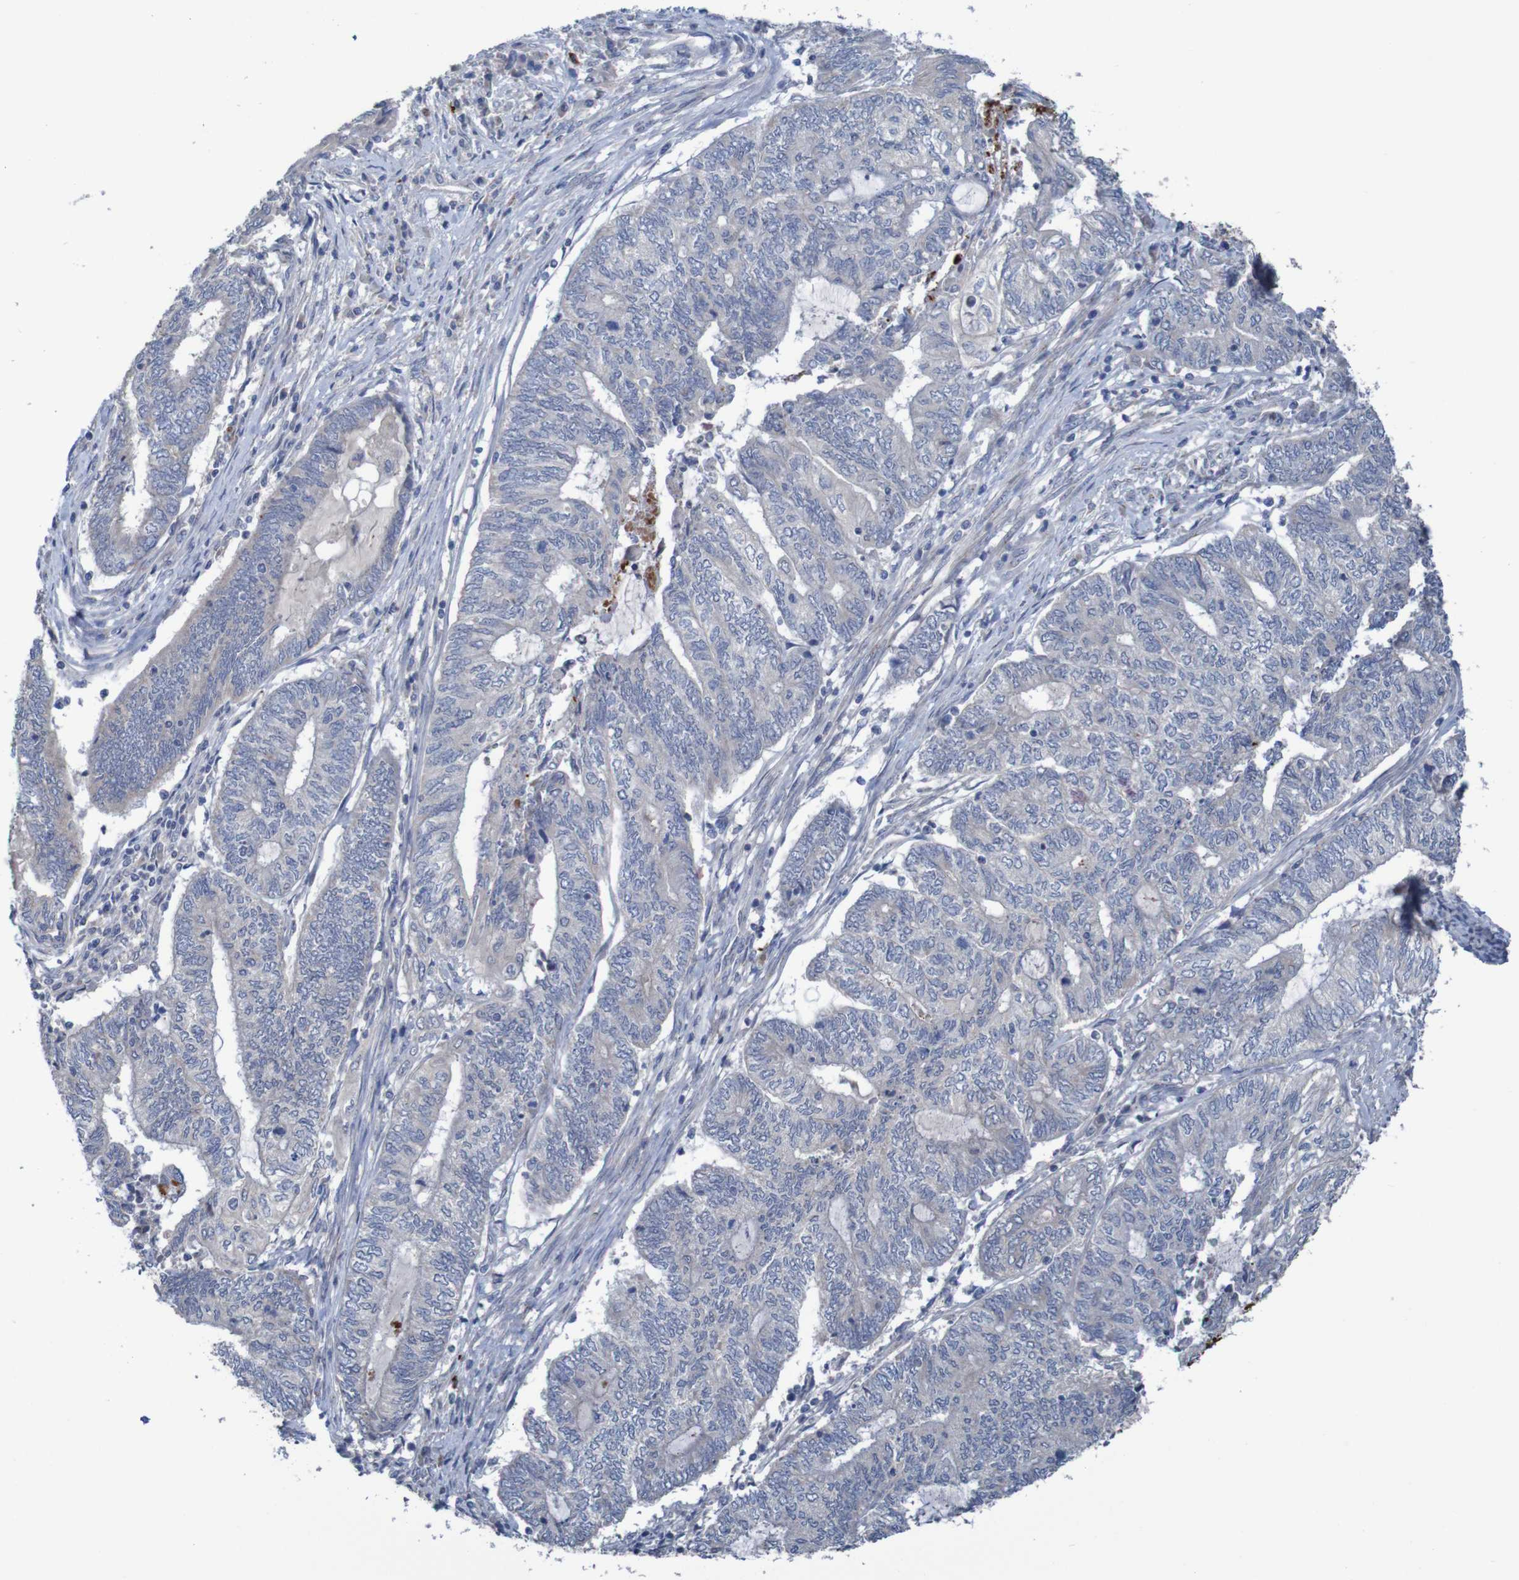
{"staining": {"intensity": "negative", "quantity": "none", "location": "none"}, "tissue": "endometrial cancer", "cell_type": "Tumor cells", "image_type": "cancer", "snomed": [{"axis": "morphology", "description": "Adenocarcinoma, NOS"}, {"axis": "topography", "description": "Uterus"}, {"axis": "topography", "description": "Endometrium"}], "caption": "This photomicrograph is of endometrial cancer stained with immunohistochemistry to label a protein in brown with the nuclei are counter-stained blue. There is no expression in tumor cells. The staining is performed using DAB (3,3'-diaminobenzidine) brown chromogen with nuclei counter-stained in using hematoxylin.", "gene": "ANGPT4", "patient": {"sex": "female", "age": 70}}